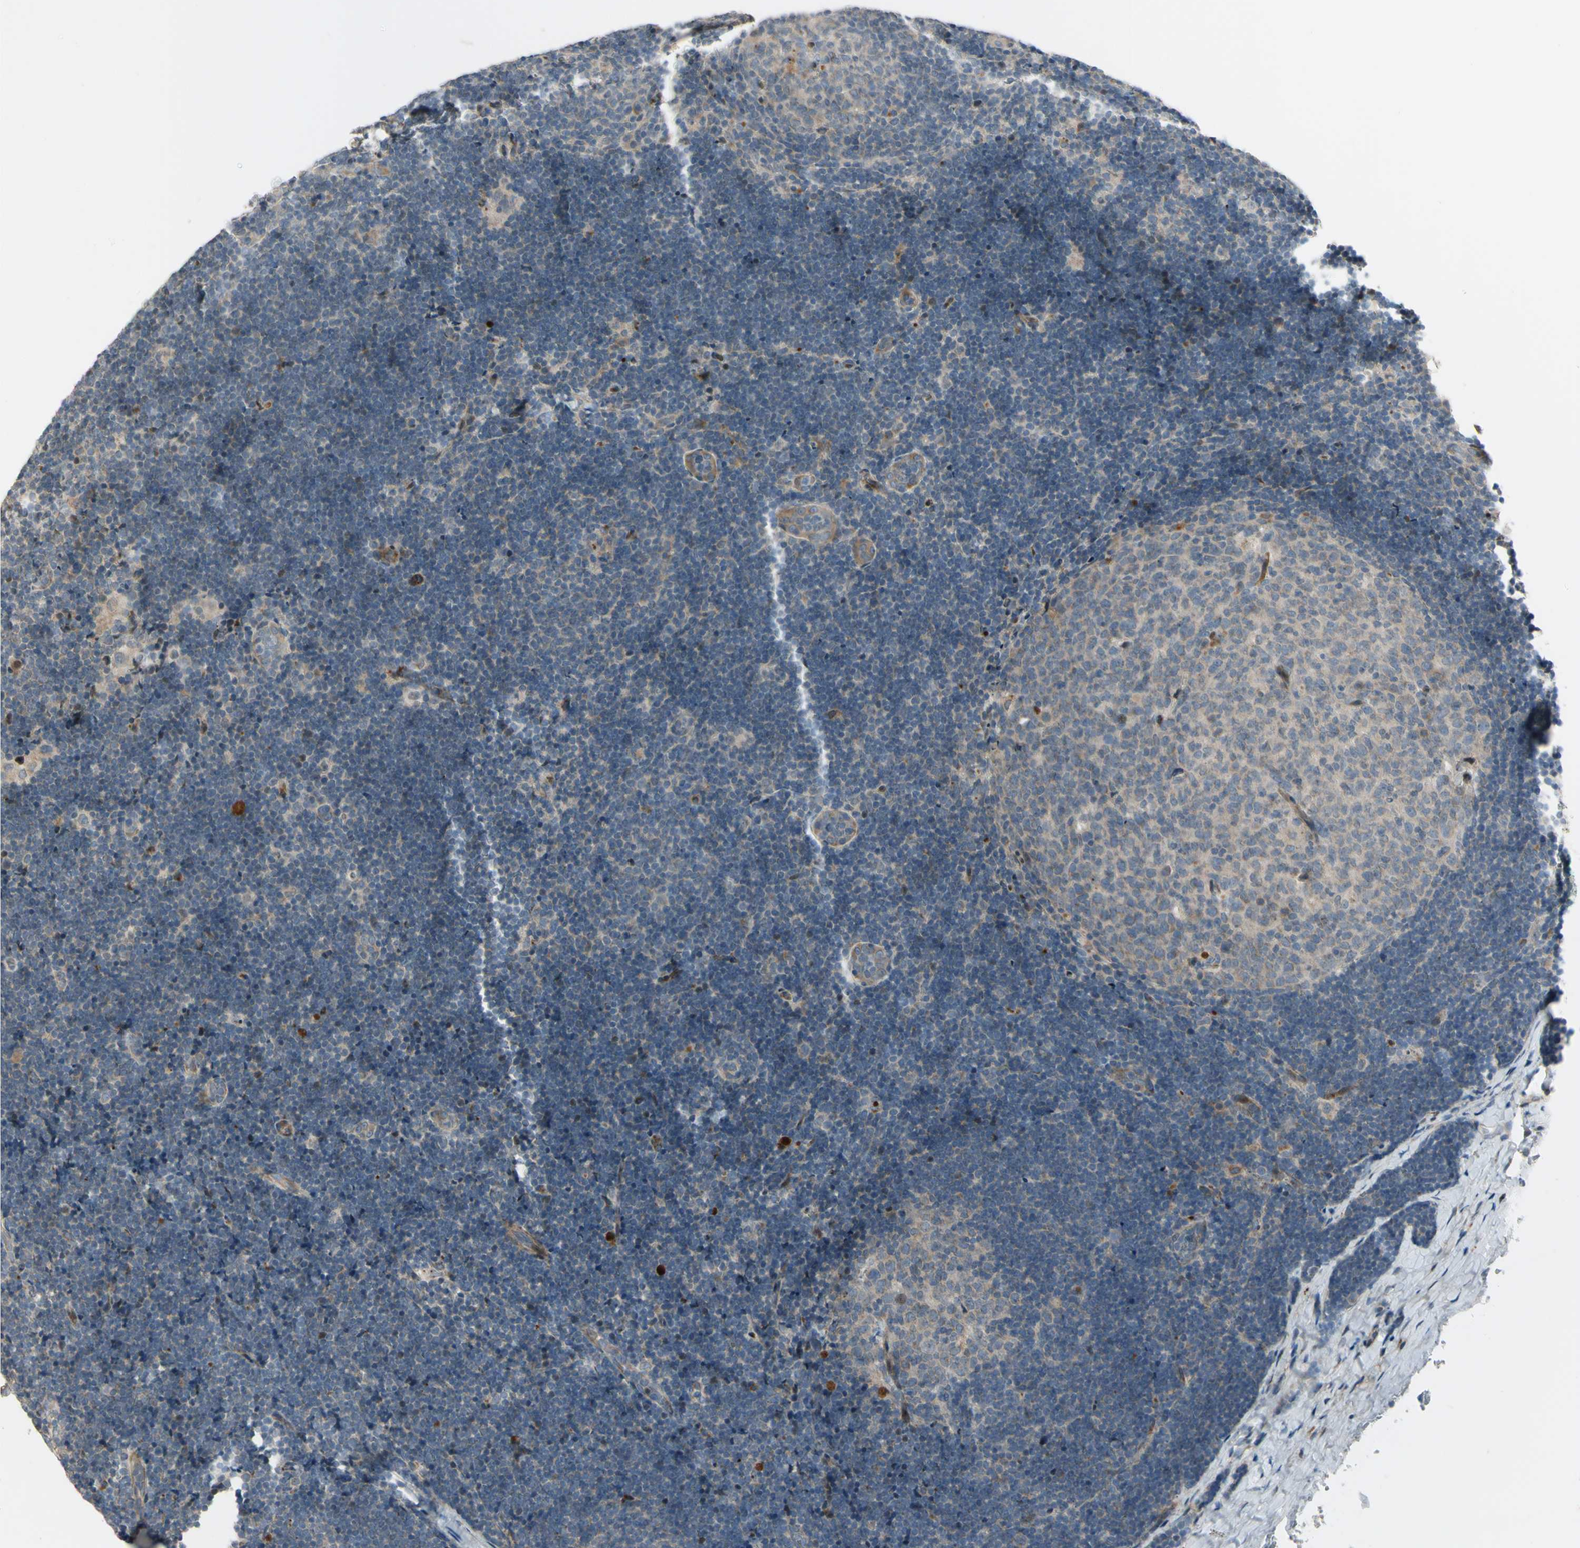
{"staining": {"intensity": "weak", "quantity": "25%-75%", "location": "cytoplasmic/membranous"}, "tissue": "lymph node", "cell_type": "Germinal center cells", "image_type": "normal", "snomed": [{"axis": "morphology", "description": "Normal tissue, NOS"}, {"axis": "topography", "description": "Lymph node"}], "caption": "A high-resolution micrograph shows immunohistochemistry staining of unremarkable lymph node, which shows weak cytoplasmic/membranous expression in about 25%-75% of germinal center cells.", "gene": "NDFIP1", "patient": {"sex": "female", "age": 14}}